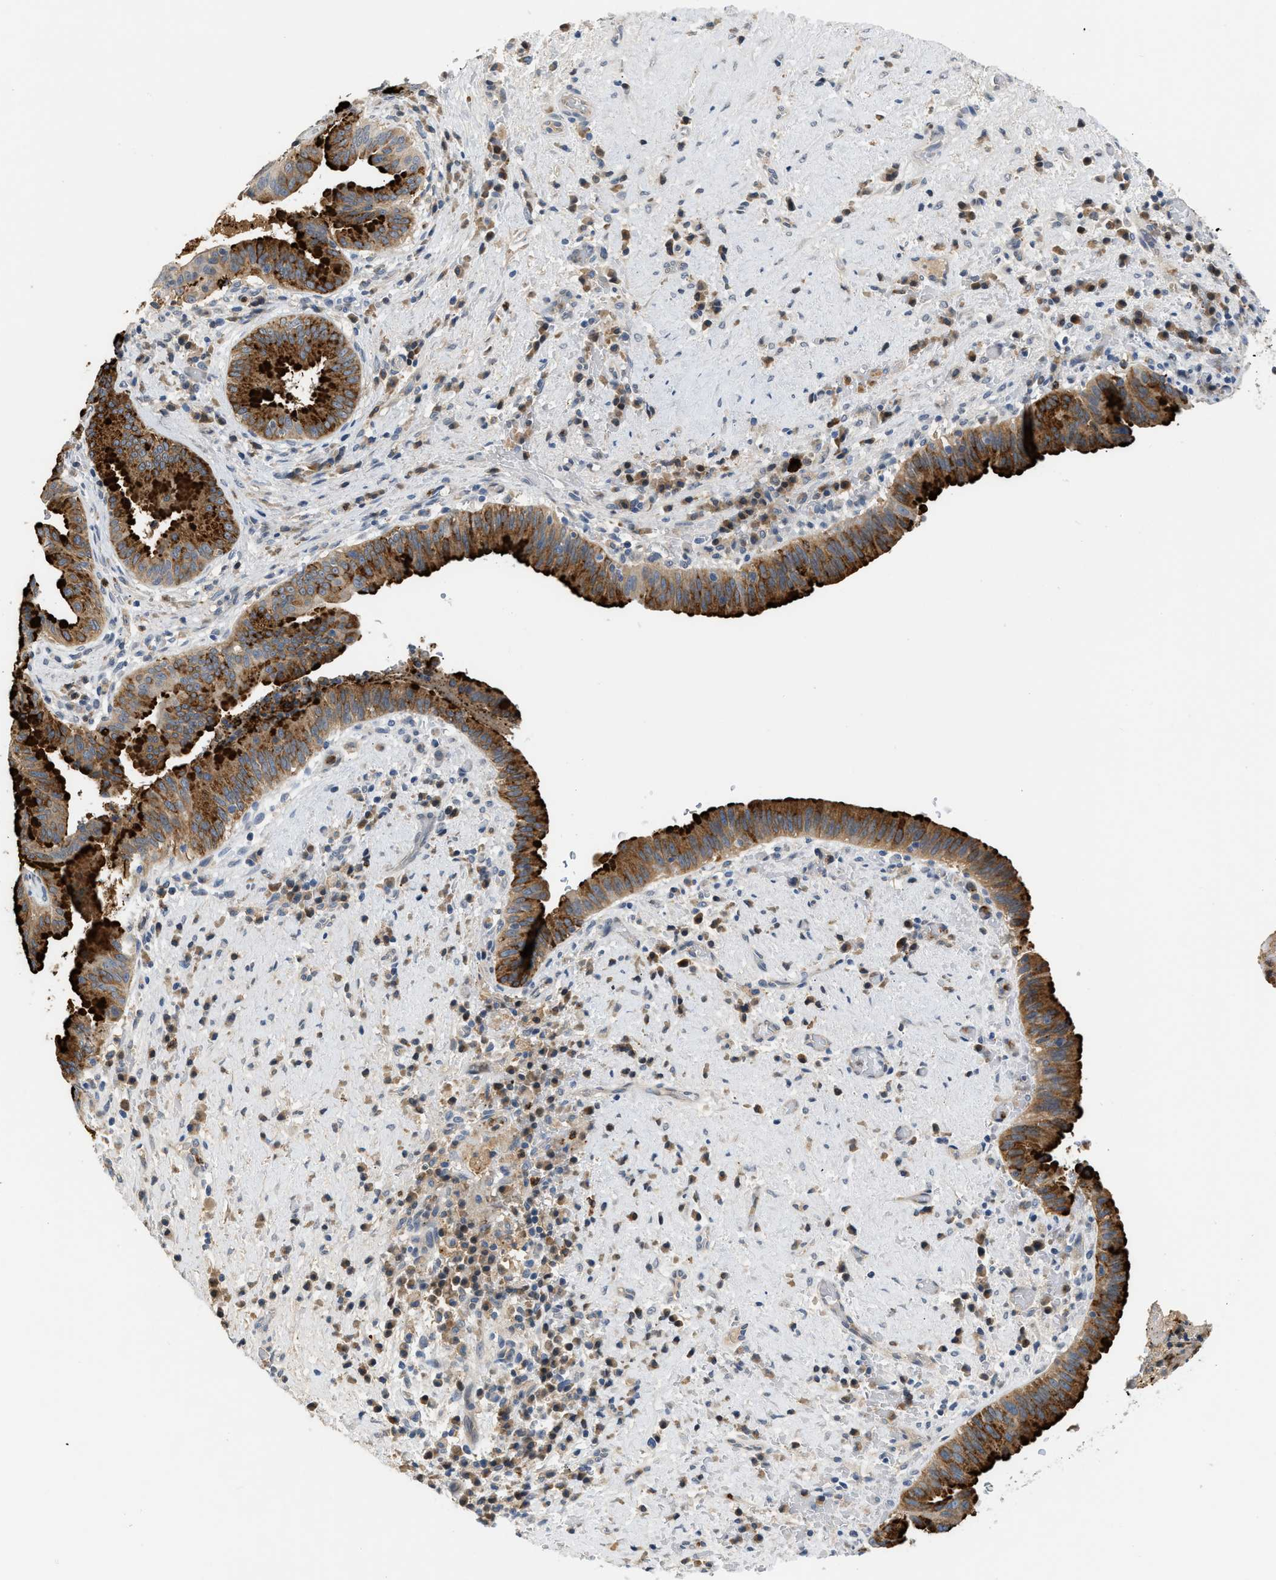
{"staining": {"intensity": "strong", "quantity": "25%-75%", "location": "cytoplasmic/membranous"}, "tissue": "liver cancer", "cell_type": "Tumor cells", "image_type": "cancer", "snomed": [{"axis": "morphology", "description": "Cholangiocarcinoma"}, {"axis": "topography", "description": "Liver"}], "caption": "This is an image of IHC staining of liver cholangiocarcinoma, which shows strong expression in the cytoplasmic/membranous of tumor cells.", "gene": "RHBDF2", "patient": {"sex": "female", "age": 38}}